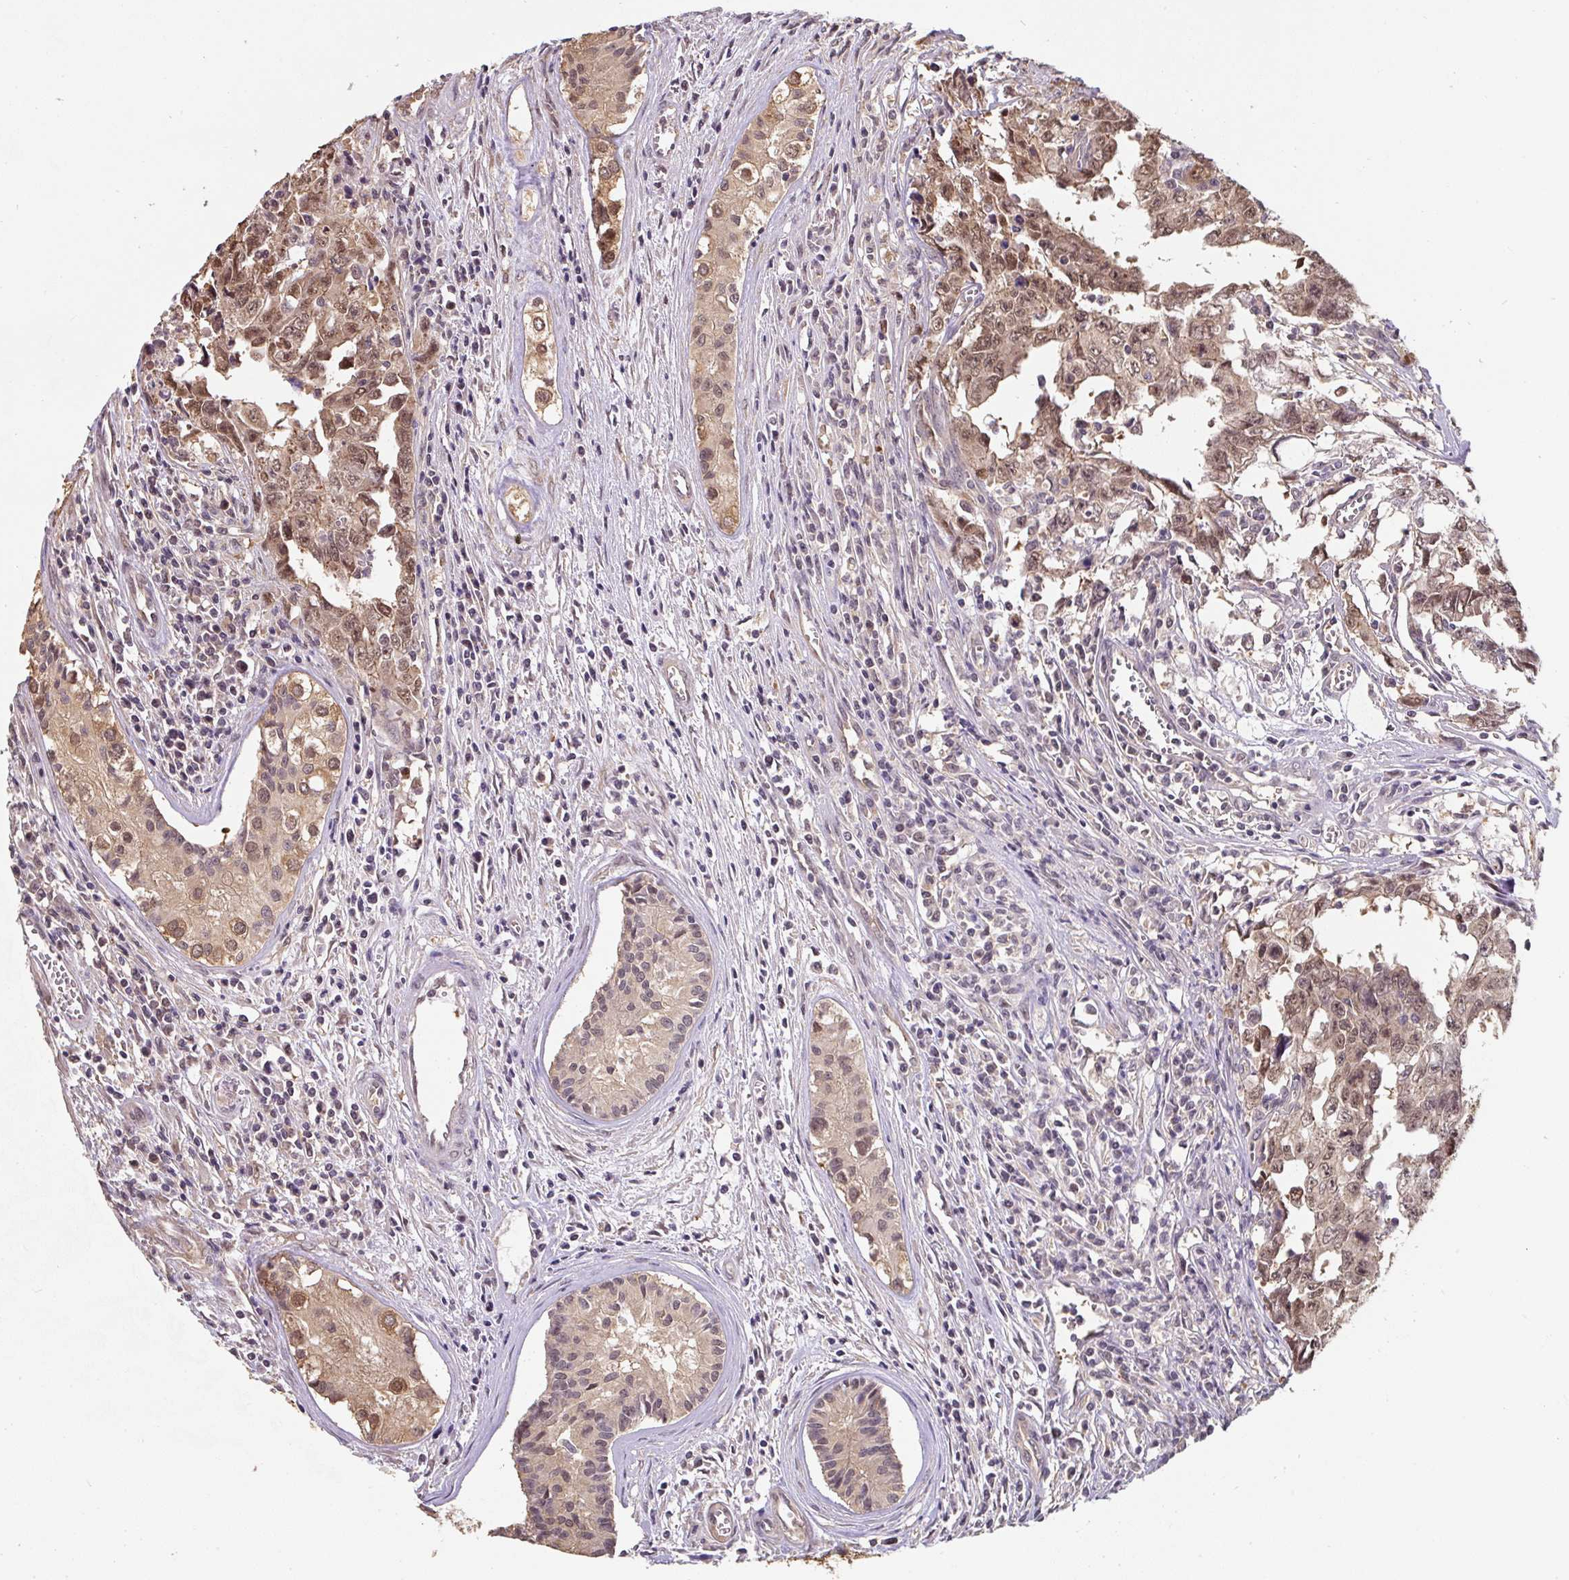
{"staining": {"intensity": "moderate", "quantity": ">75%", "location": "cytoplasmic/membranous,nuclear"}, "tissue": "testis cancer", "cell_type": "Tumor cells", "image_type": "cancer", "snomed": [{"axis": "morphology", "description": "Carcinoma, Embryonal, NOS"}, {"axis": "topography", "description": "Testis"}], "caption": "Tumor cells show medium levels of moderate cytoplasmic/membranous and nuclear positivity in about >75% of cells in testis cancer (embryonal carcinoma).", "gene": "ST13", "patient": {"sex": "male", "age": 24}}